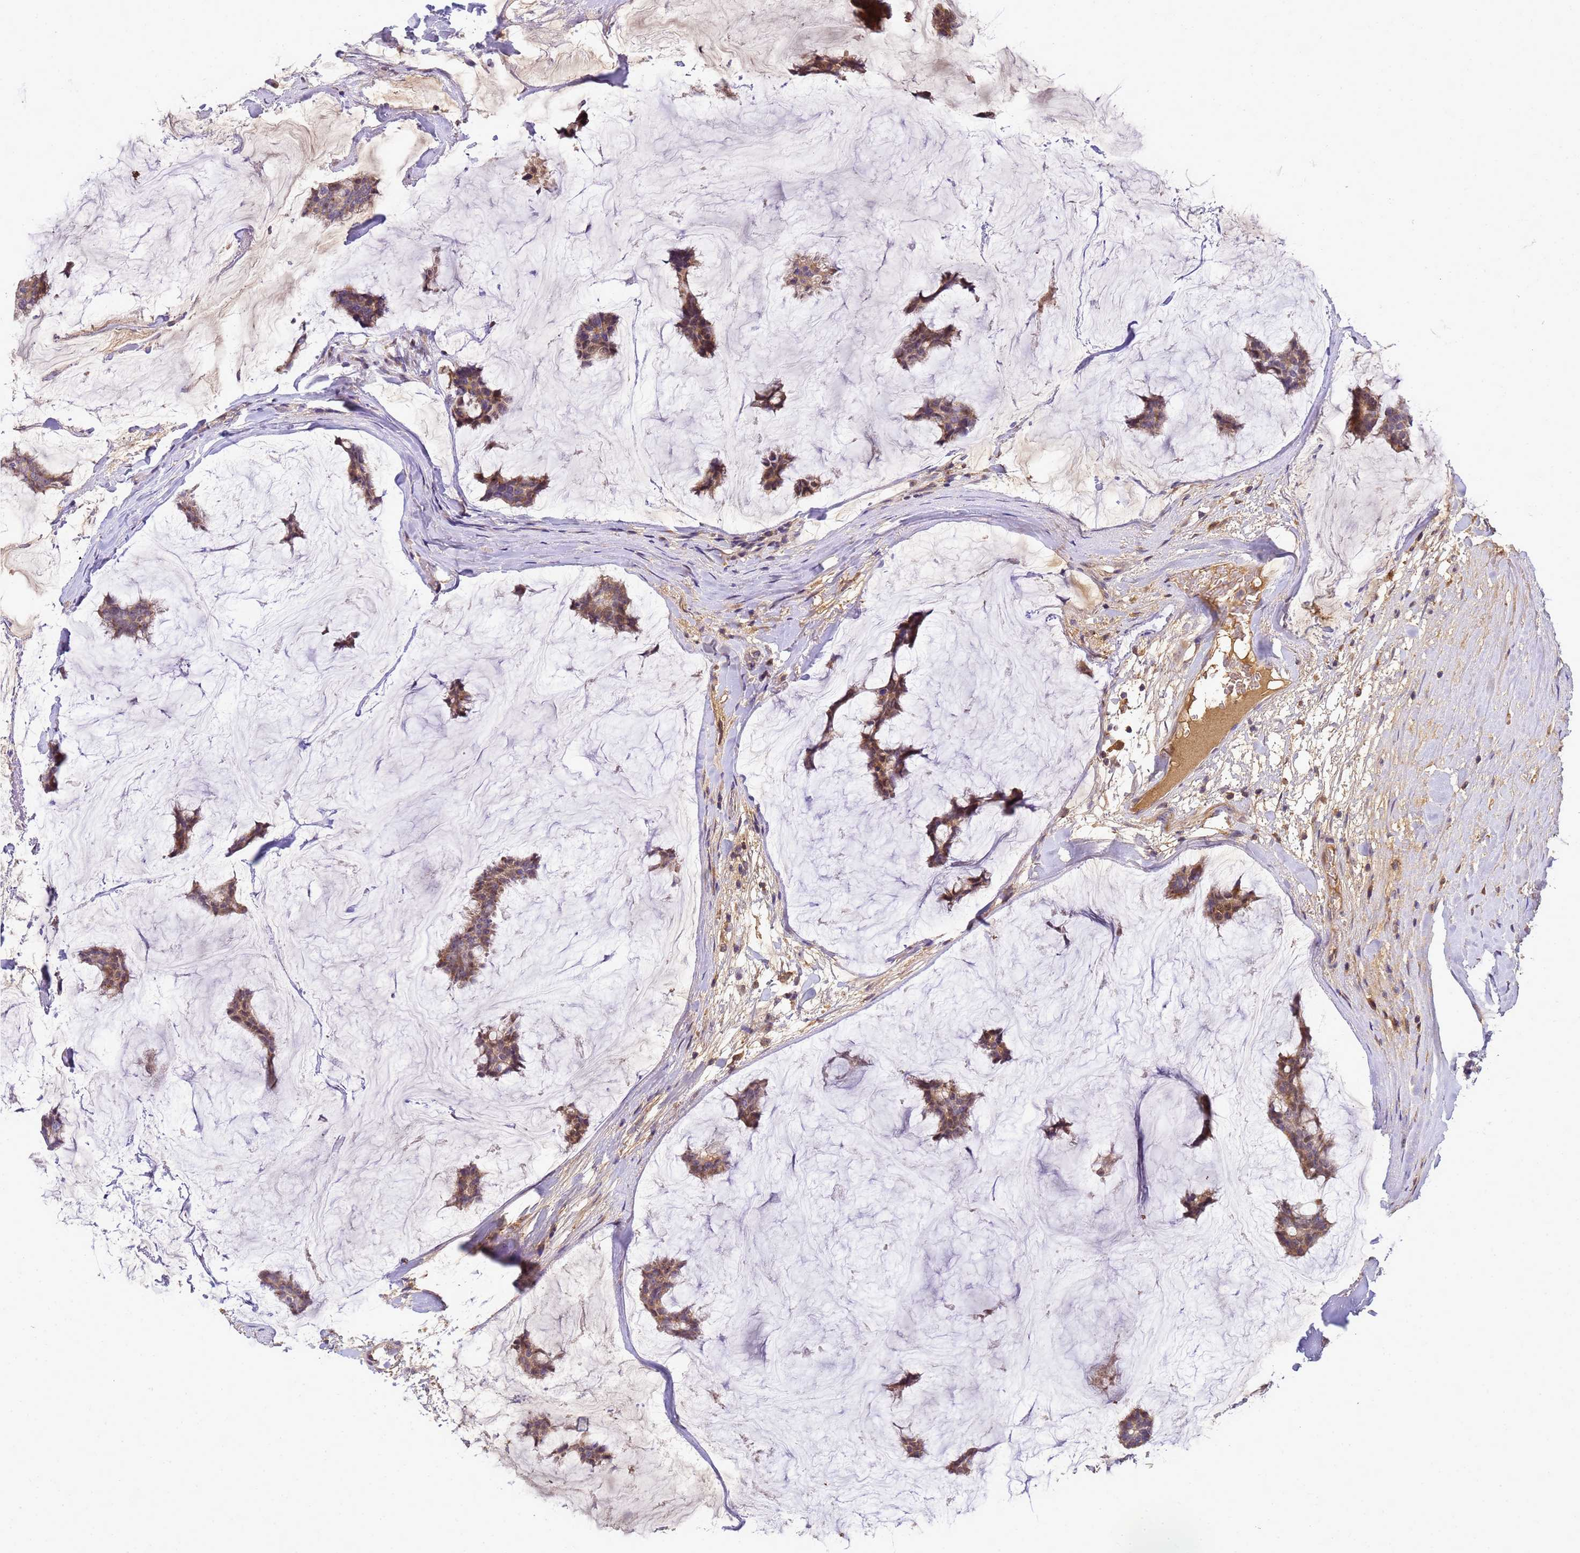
{"staining": {"intensity": "moderate", "quantity": ">75%", "location": "cytoplasmic/membranous,nuclear"}, "tissue": "breast cancer", "cell_type": "Tumor cells", "image_type": "cancer", "snomed": [{"axis": "morphology", "description": "Duct carcinoma"}, {"axis": "topography", "description": "Breast"}], "caption": "Human breast cancer (invasive ductal carcinoma) stained with a brown dye displays moderate cytoplasmic/membranous and nuclear positive positivity in about >75% of tumor cells.", "gene": "TMEM74B", "patient": {"sex": "female", "age": 93}}